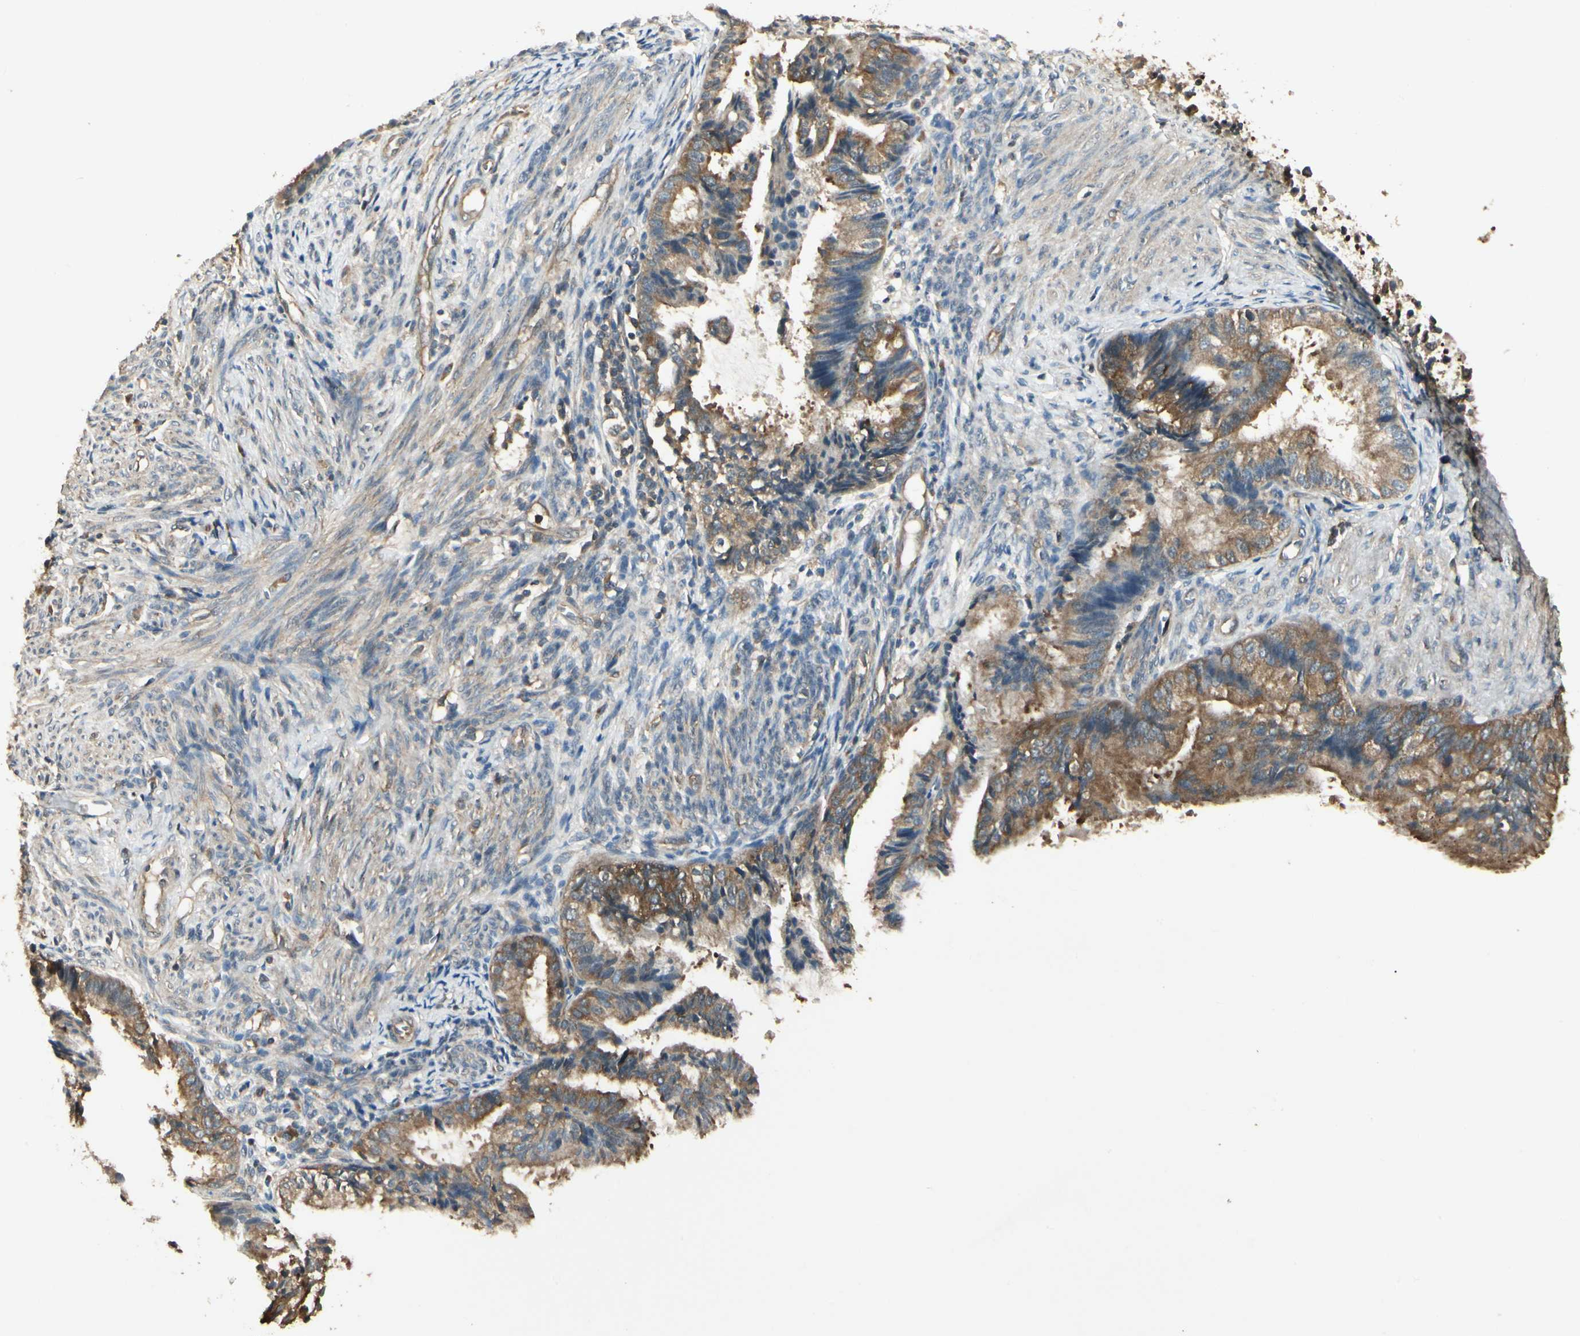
{"staining": {"intensity": "strong", "quantity": ">75%", "location": "cytoplasmic/membranous"}, "tissue": "endometrial cancer", "cell_type": "Tumor cells", "image_type": "cancer", "snomed": [{"axis": "morphology", "description": "Adenocarcinoma, NOS"}, {"axis": "topography", "description": "Endometrium"}], "caption": "Protein expression analysis of endometrial cancer (adenocarcinoma) demonstrates strong cytoplasmic/membranous staining in about >75% of tumor cells. The protein is stained brown, and the nuclei are stained in blue (DAB (3,3'-diaminobenzidine) IHC with brightfield microscopy, high magnification).", "gene": "CCT7", "patient": {"sex": "female", "age": 86}}